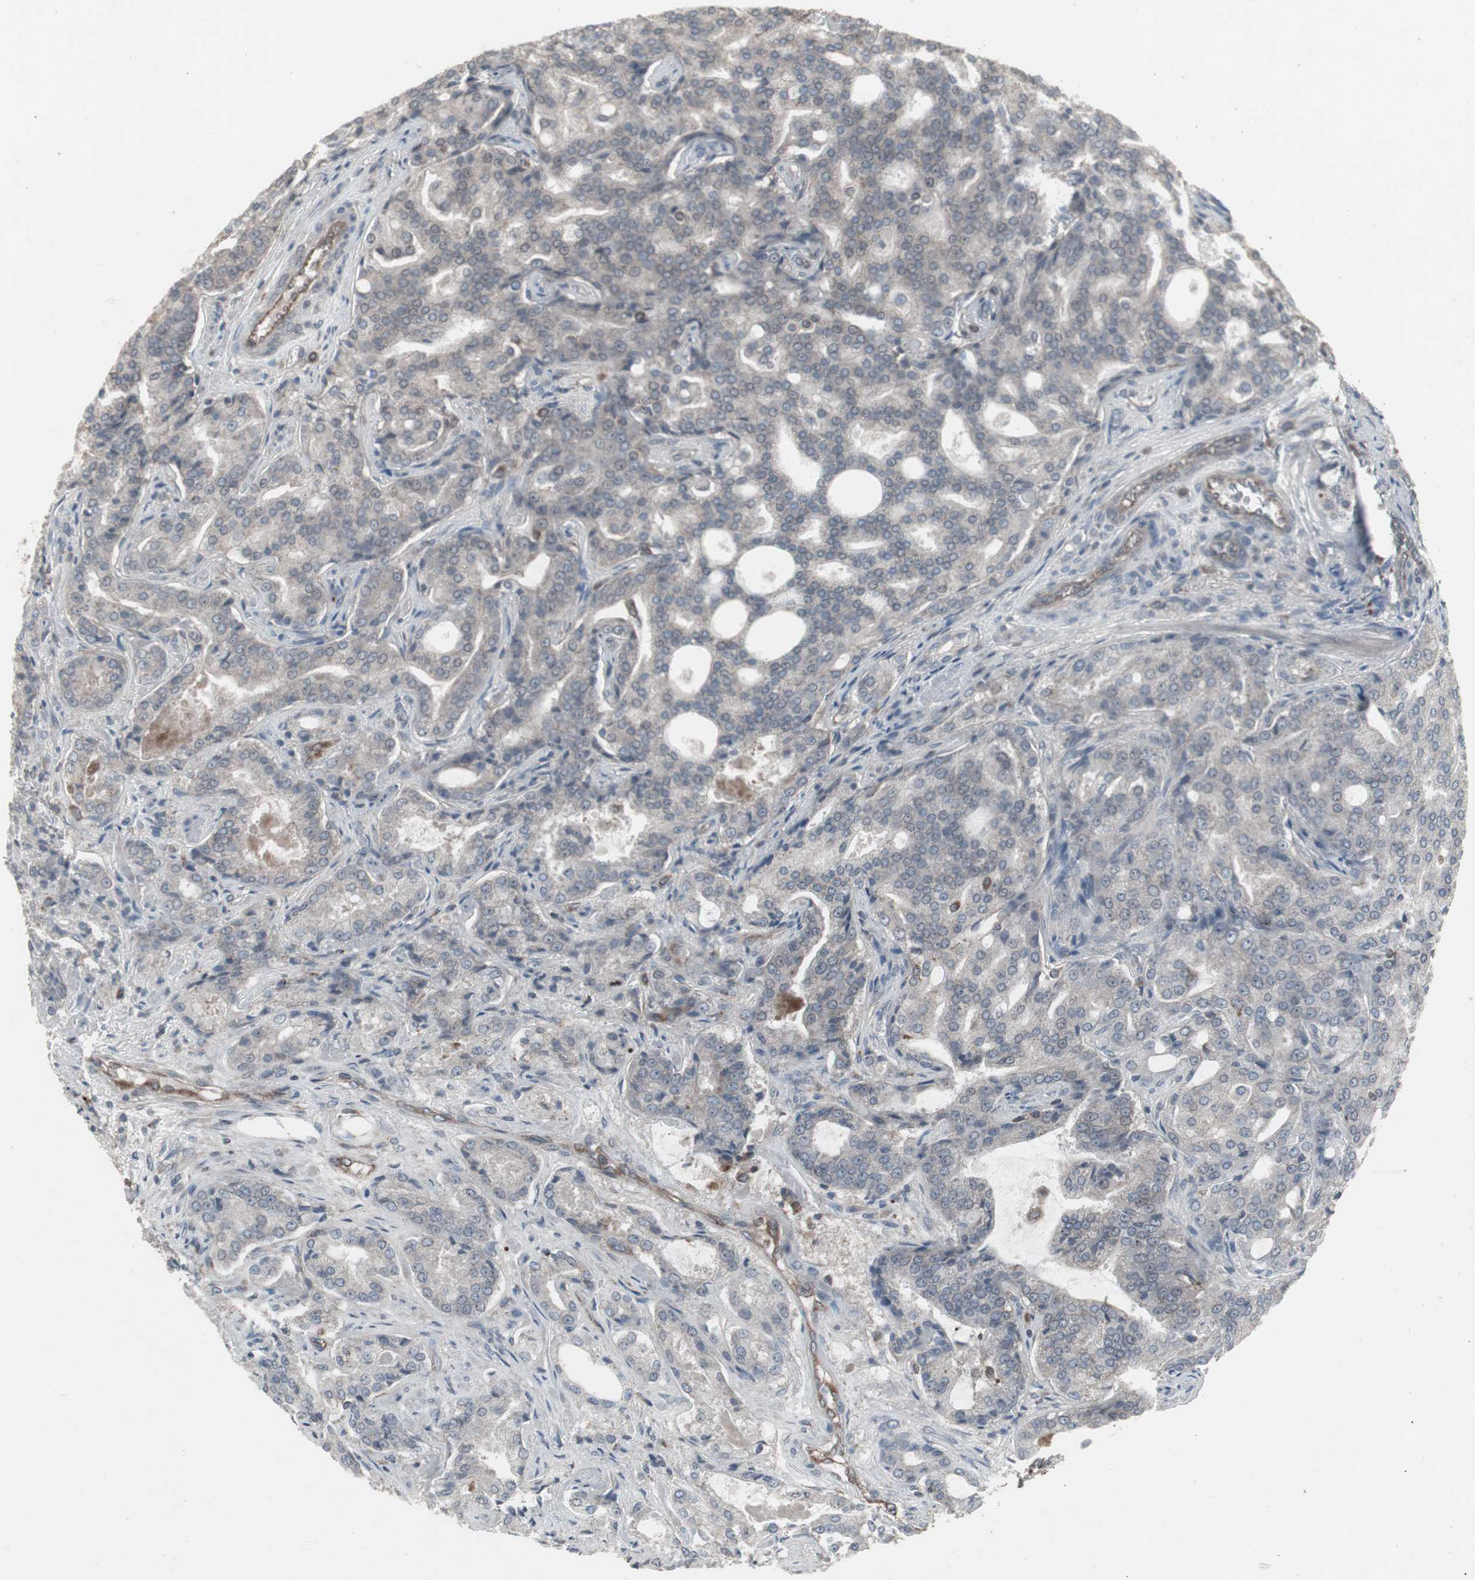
{"staining": {"intensity": "weak", "quantity": "<25%", "location": "cytoplasmic/membranous"}, "tissue": "prostate cancer", "cell_type": "Tumor cells", "image_type": "cancer", "snomed": [{"axis": "morphology", "description": "Adenocarcinoma, High grade"}, {"axis": "topography", "description": "Prostate"}], "caption": "Immunohistochemical staining of high-grade adenocarcinoma (prostate) displays no significant expression in tumor cells.", "gene": "SSTR2", "patient": {"sex": "male", "age": 72}}